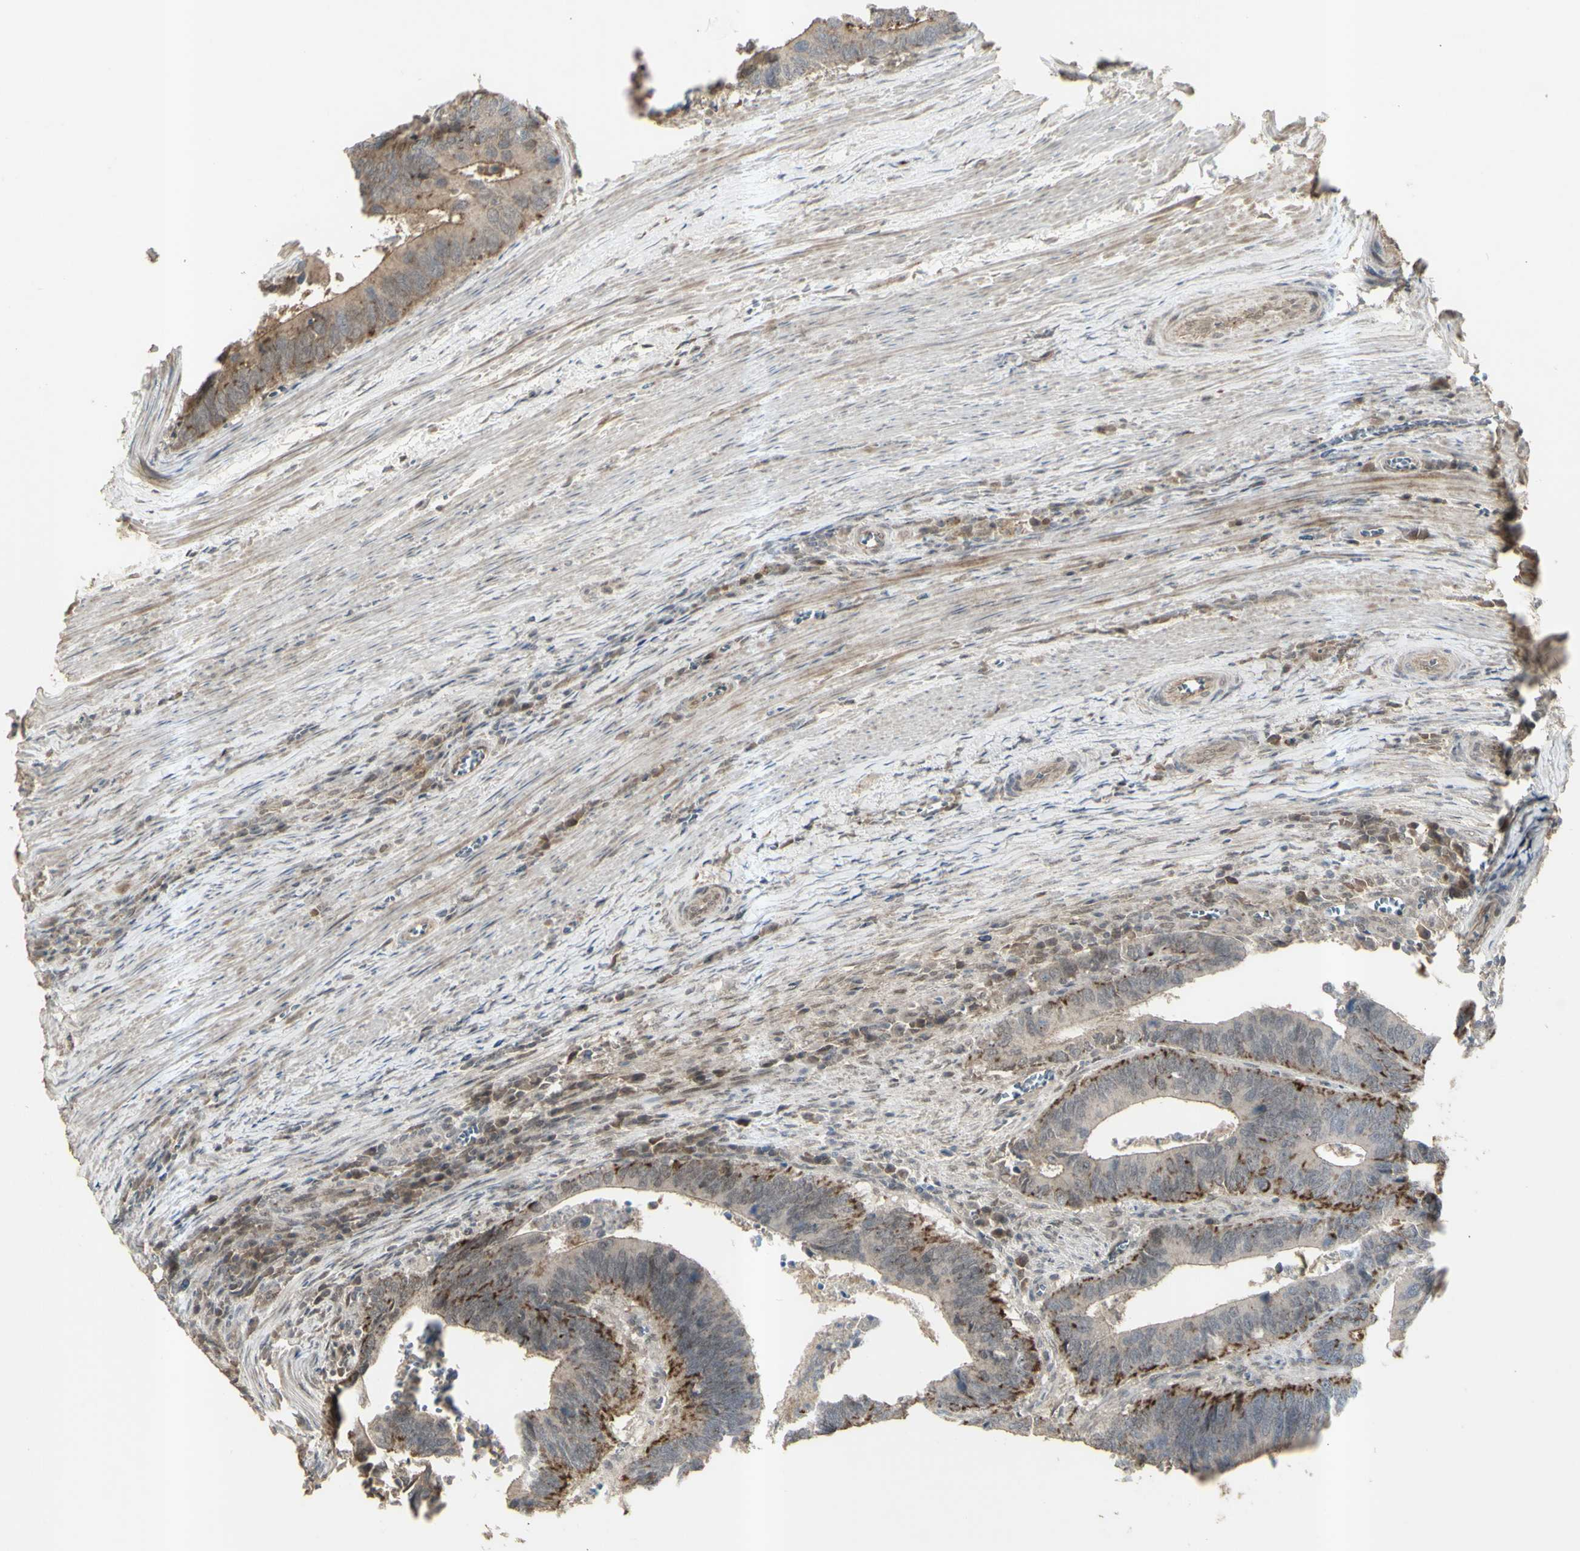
{"staining": {"intensity": "moderate", "quantity": ">75%", "location": "cytoplasmic/membranous"}, "tissue": "colorectal cancer", "cell_type": "Tumor cells", "image_type": "cancer", "snomed": [{"axis": "morphology", "description": "Adenocarcinoma, NOS"}, {"axis": "topography", "description": "Colon"}], "caption": "This is an image of IHC staining of adenocarcinoma (colorectal), which shows moderate staining in the cytoplasmic/membranous of tumor cells.", "gene": "ALOX12", "patient": {"sex": "male", "age": 72}}